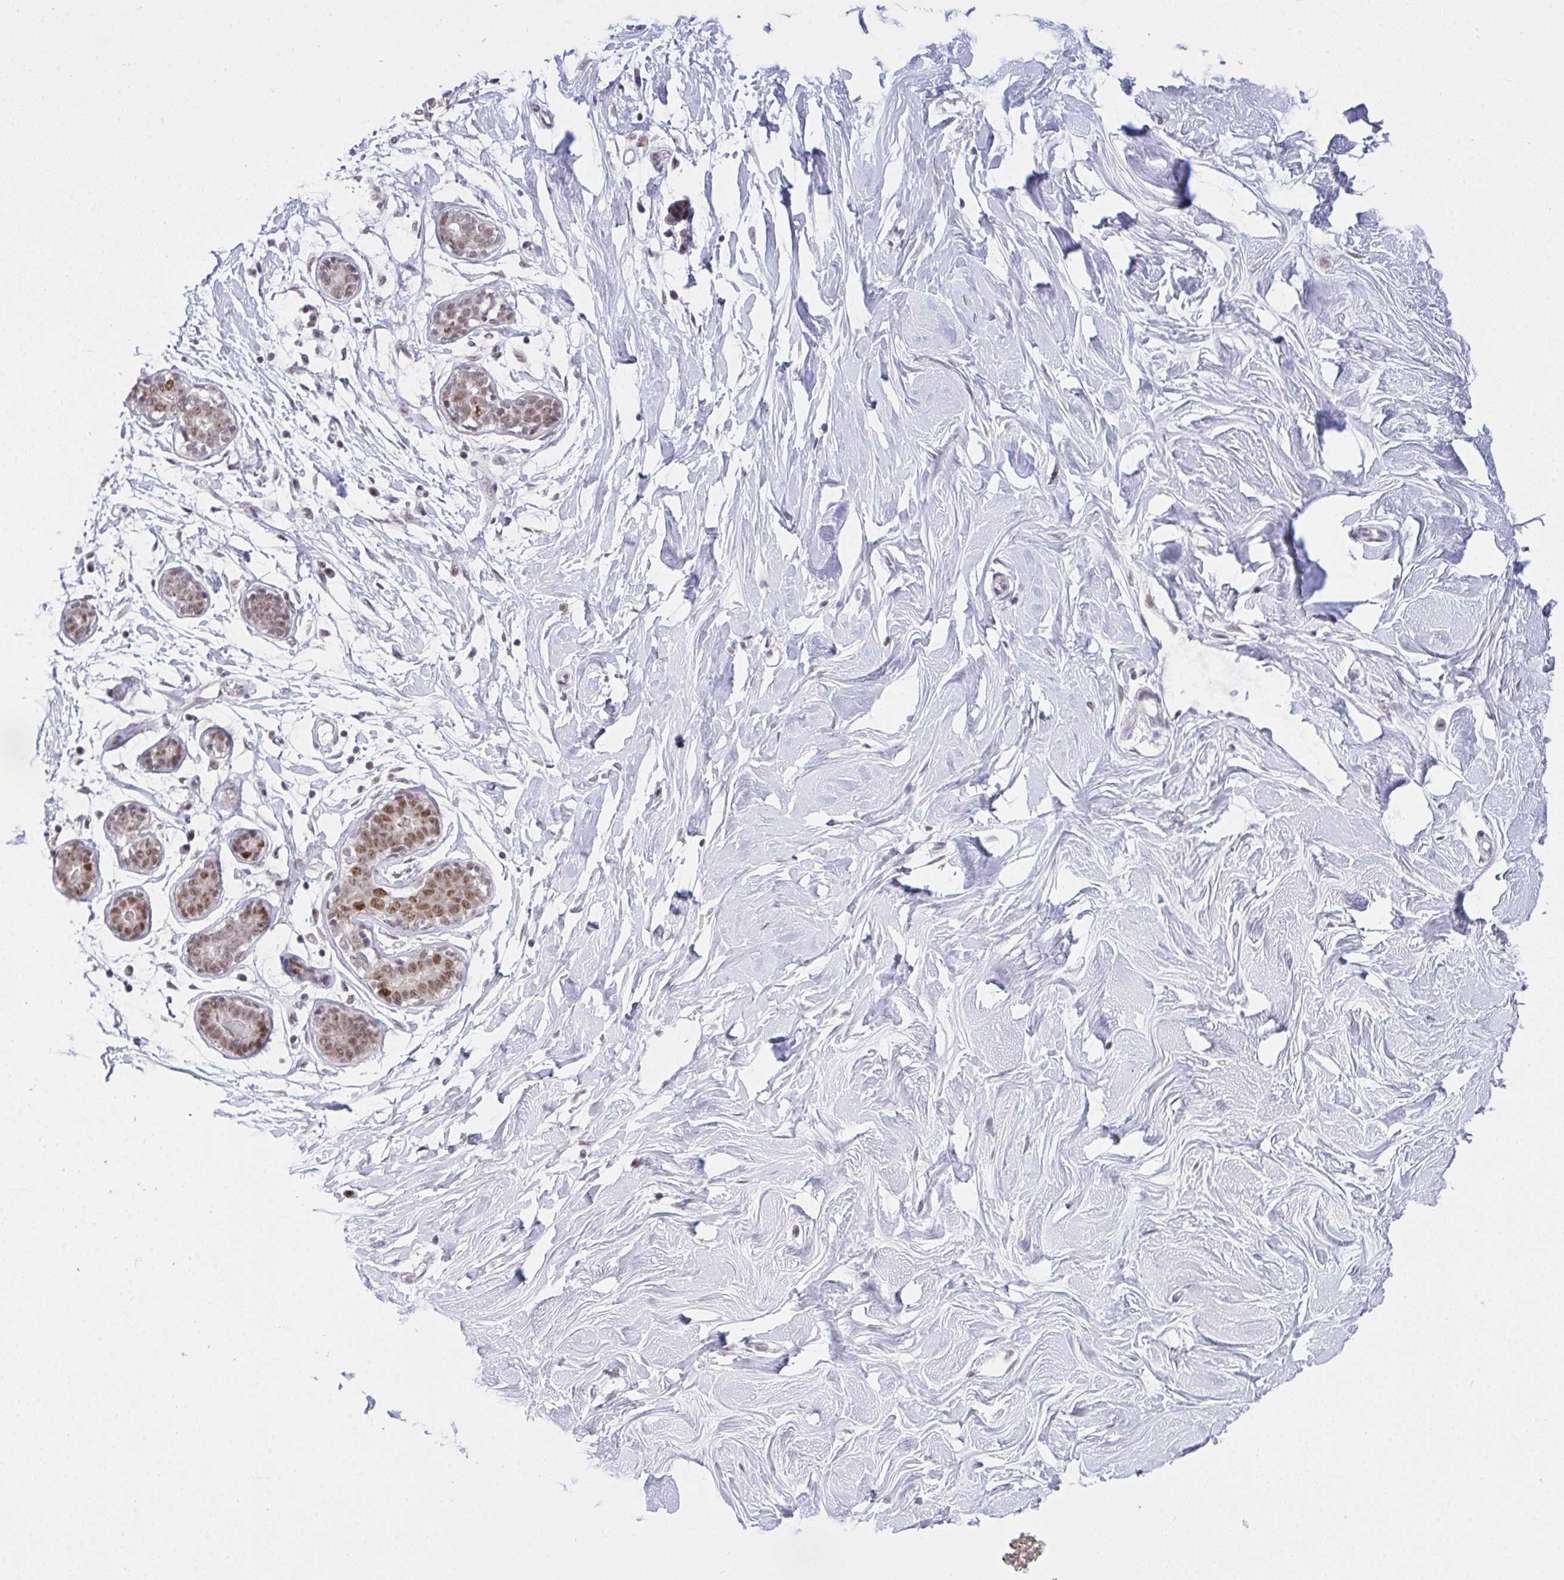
{"staining": {"intensity": "negative", "quantity": "none", "location": "none"}, "tissue": "breast", "cell_type": "Adipocytes", "image_type": "normal", "snomed": [{"axis": "morphology", "description": "Normal tissue, NOS"}, {"axis": "topography", "description": "Breast"}], "caption": "This is an immunohistochemistry histopathology image of unremarkable breast. There is no staining in adipocytes.", "gene": "RFC4", "patient": {"sex": "female", "age": 27}}